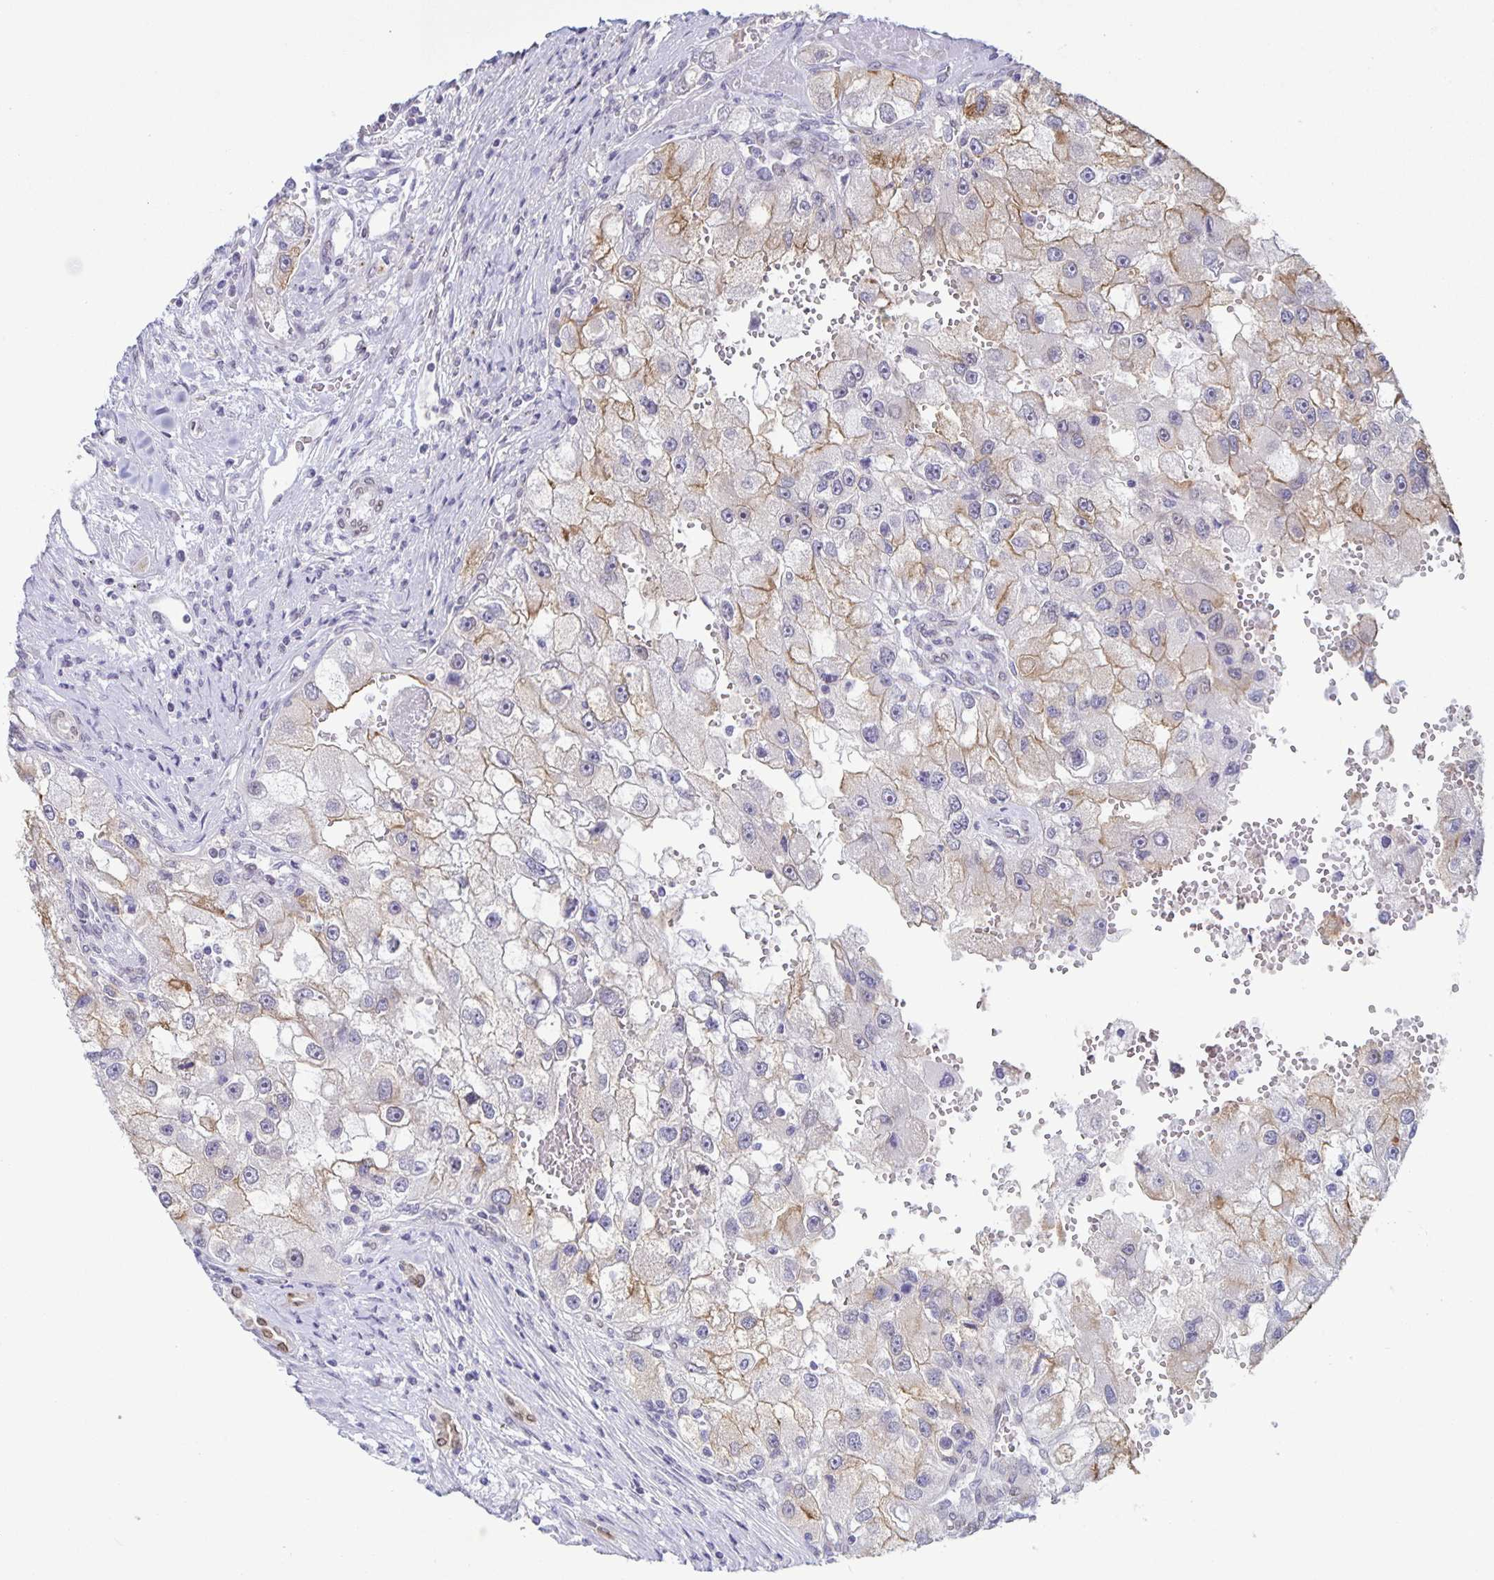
{"staining": {"intensity": "moderate", "quantity": "<25%", "location": "cytoplasmic/membranous"}, "tissue": "renal cancer", "cell_type": "Tumor cells", "image_type": "cancer", "snomed": [{"axis": "morphology", "description": "Adenocarcinoma, NOS"}, {"axis": "topography", "description": "Kidney"}], "caption": "Immunohistochemistry micrograph of human renal adenocarcinoma stained for a protein (brown), which reveals low levels of moderate cytoplasmic/membranous expression in approximately <25% of tumor cells.", "gene": "SYNE2", "patient": {"sex": "male", "age": 63}}